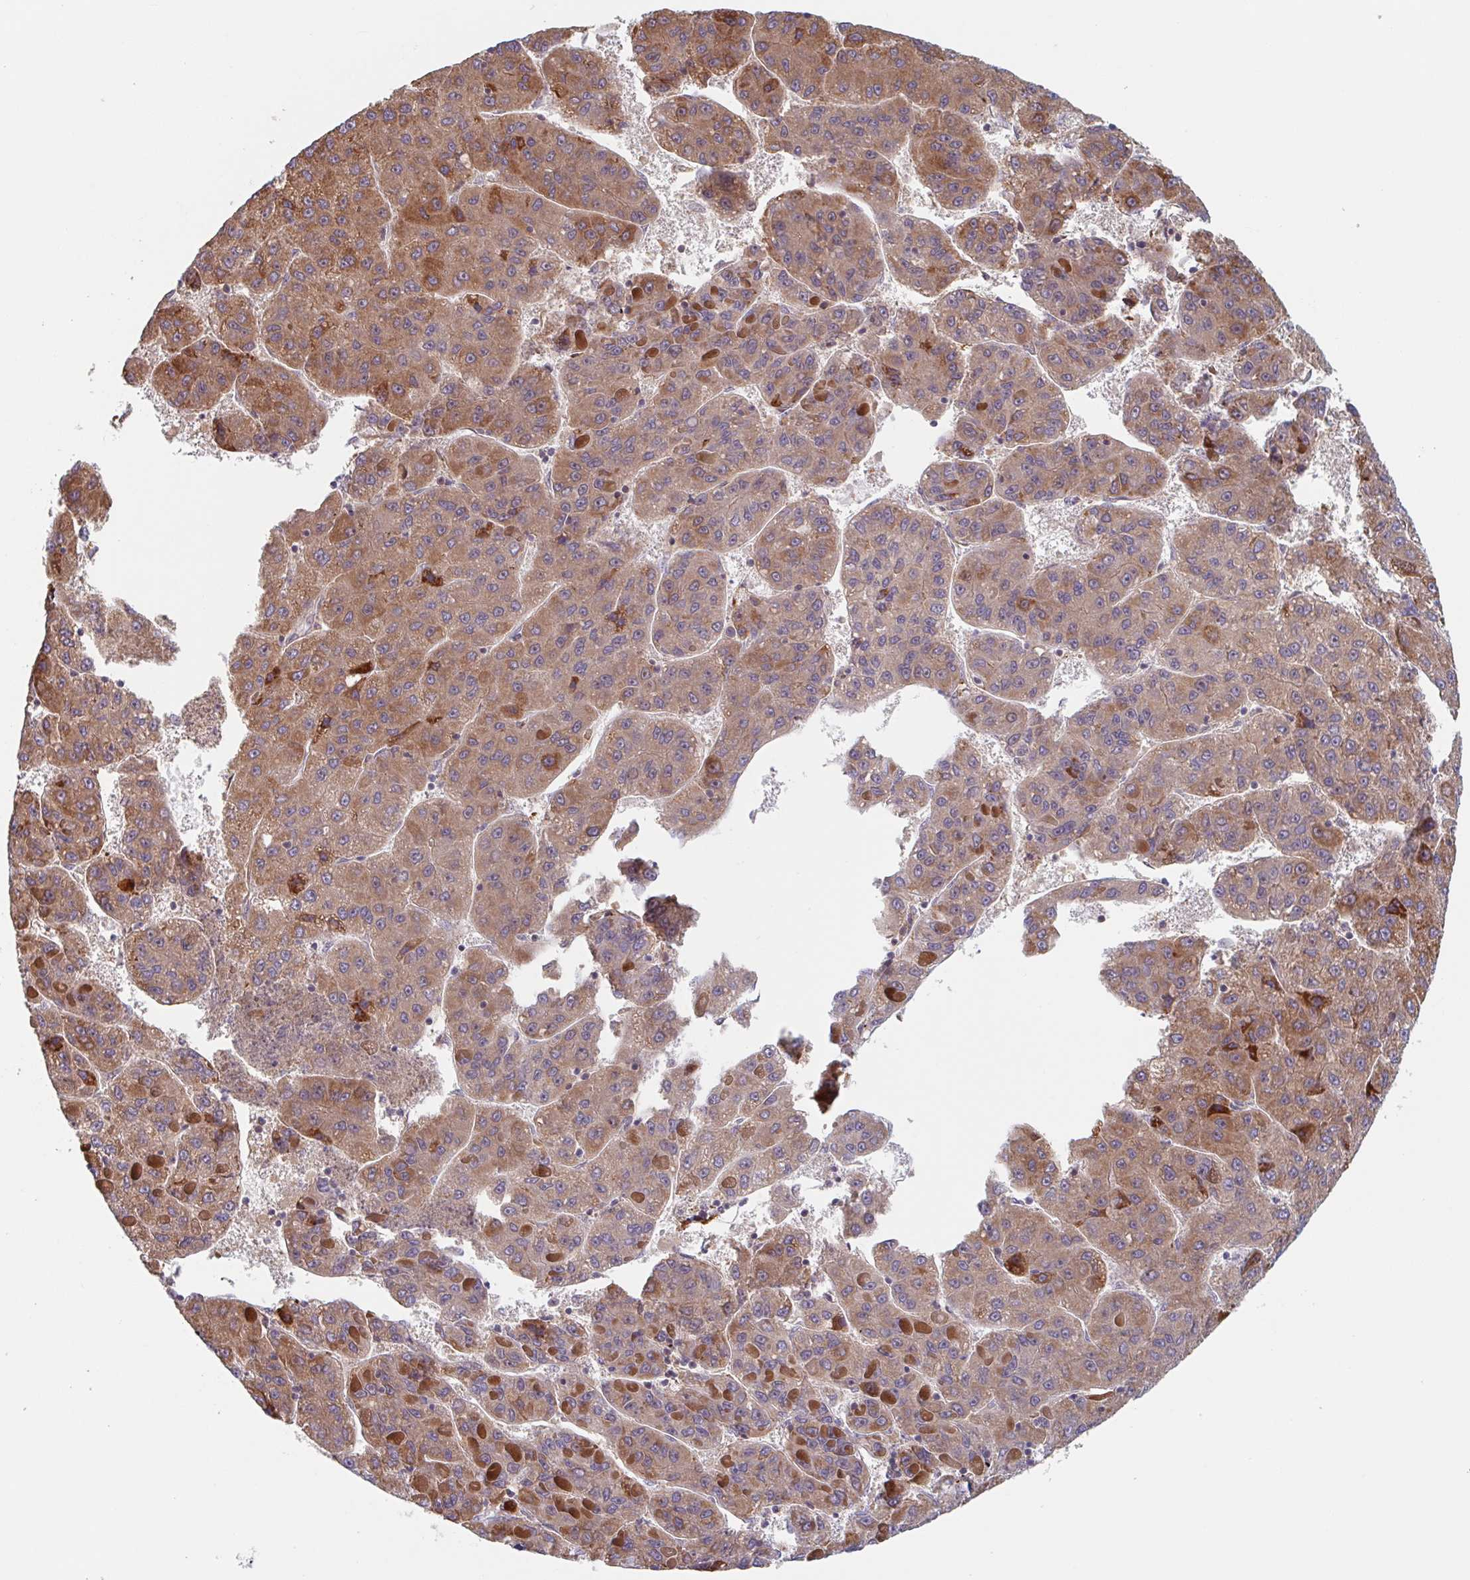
{"staining": {"intensity": "moderate", "quantity": "25%-75%", "location": "cytoplasmic/membranous"}, "tissue": "liver cancer", "cell_type": "Tumor cells", "image_type": "cancer", "snomed": [{"axis": "morphology", "description": "Carcinoma, Hepatocellular, NOS"}, {"axis": "topography", "description": "Liver"}], "caption": "Tumor cells exhibit medium levels of moderate cytoplasmic/membranous expression in approximately 25%-75% of cells in liver cancer (hepatocellular carcinoma).", "gene": "NUB1", "patient": {"sex": "female", "age": 82}}